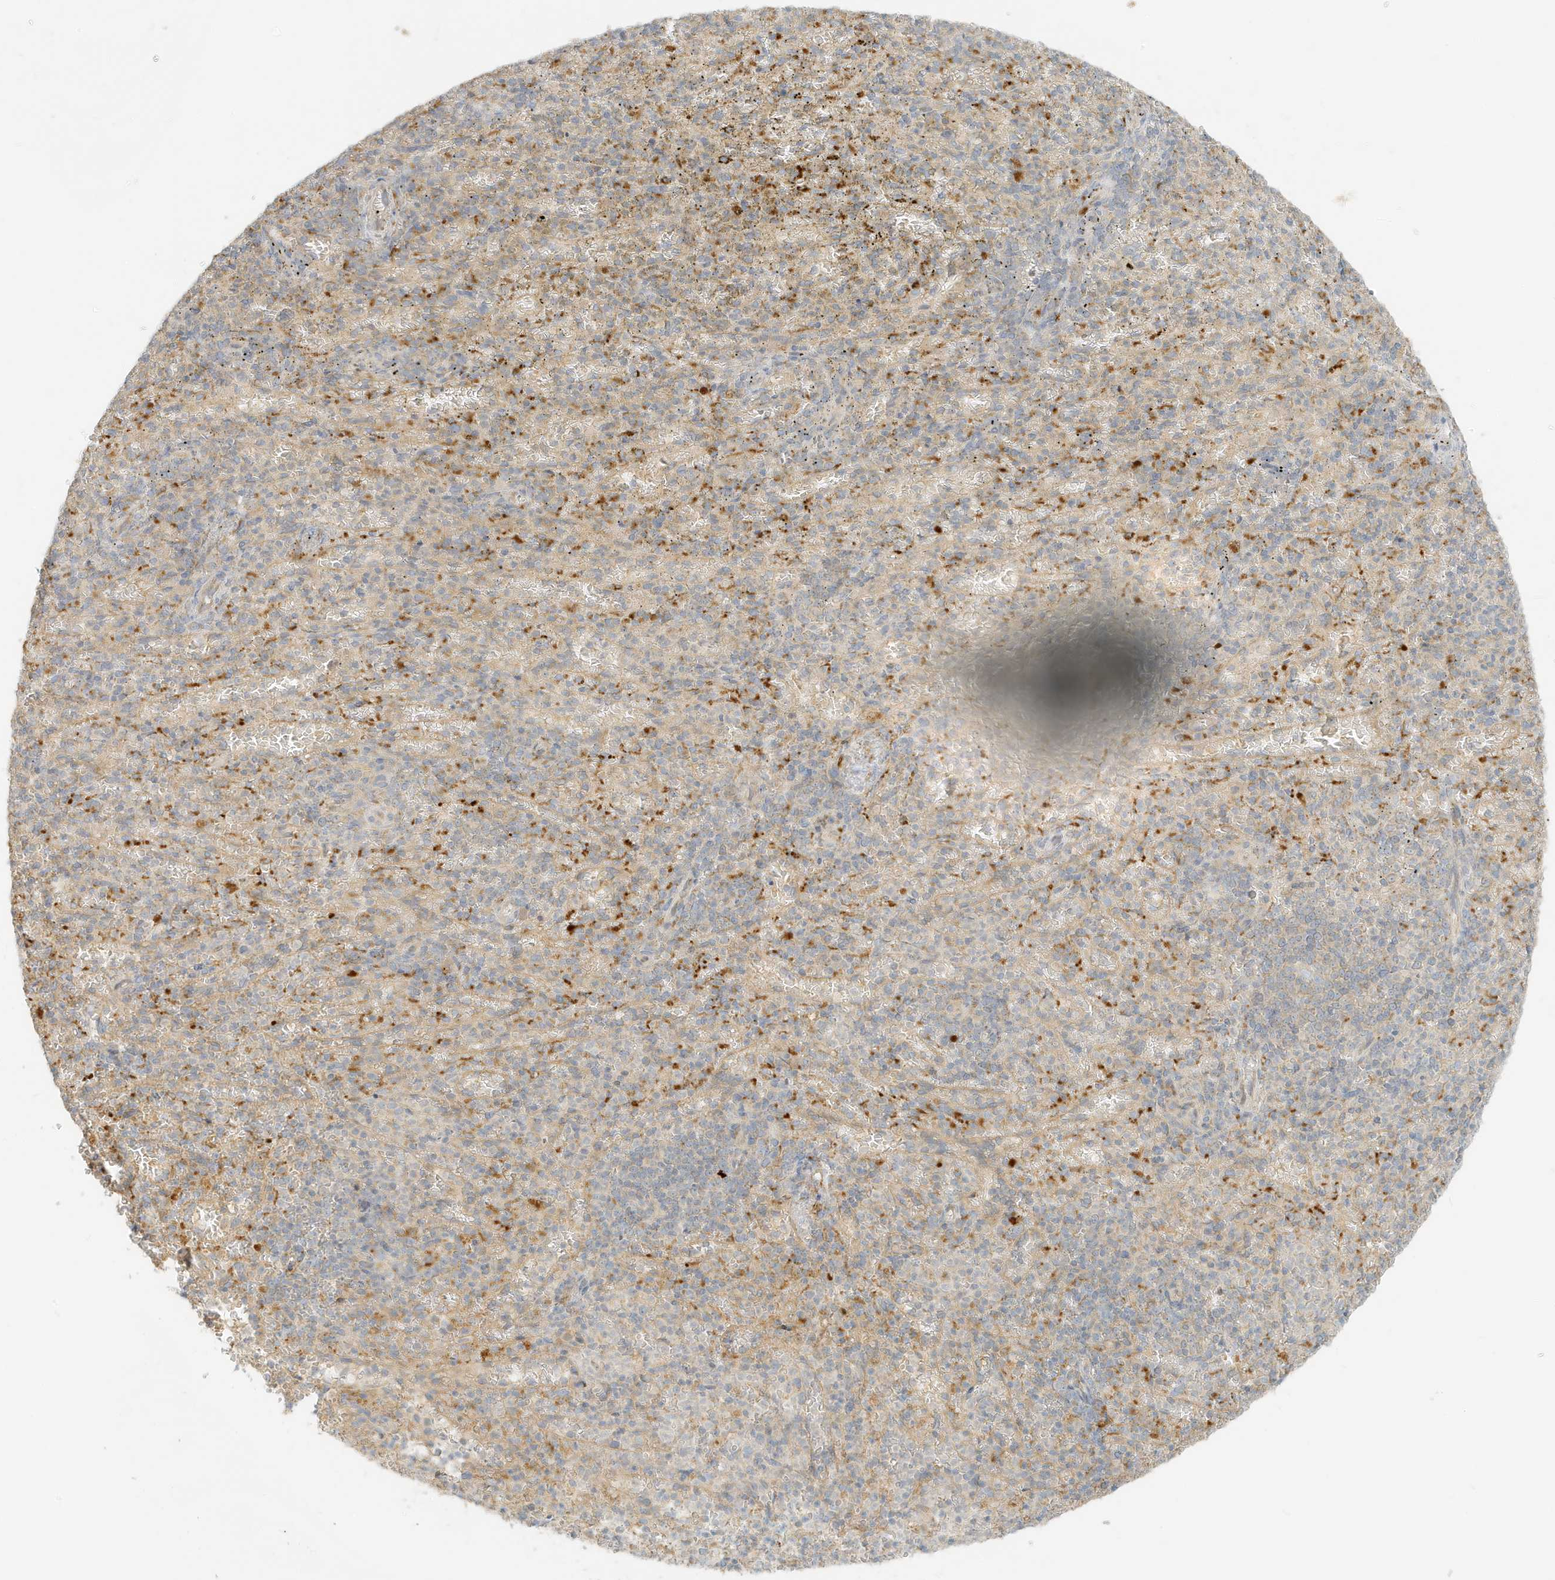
{"staining": {"intensity": "moderate", "quantity": "<25%", "location": "cytoplasmic/membranous"}, "tissue": "spleen", "cell_type": "Cells in red pulp", "image_type": "normal", "snomed": [{"axis": "morphology", "description": "Normal tissue, NOS"}, {"axis": "topography", "description": "Spleen"}], "caption": "A low amount of moderate cytoplasmic/membranous staining is appreciated in about <25% of cells in red pulp in normal spleen. (DAB IHC with brightfield microscopy, high magnification).", "gene": "MCOLN1", "patient": {"sex": "female", "age": 74}}